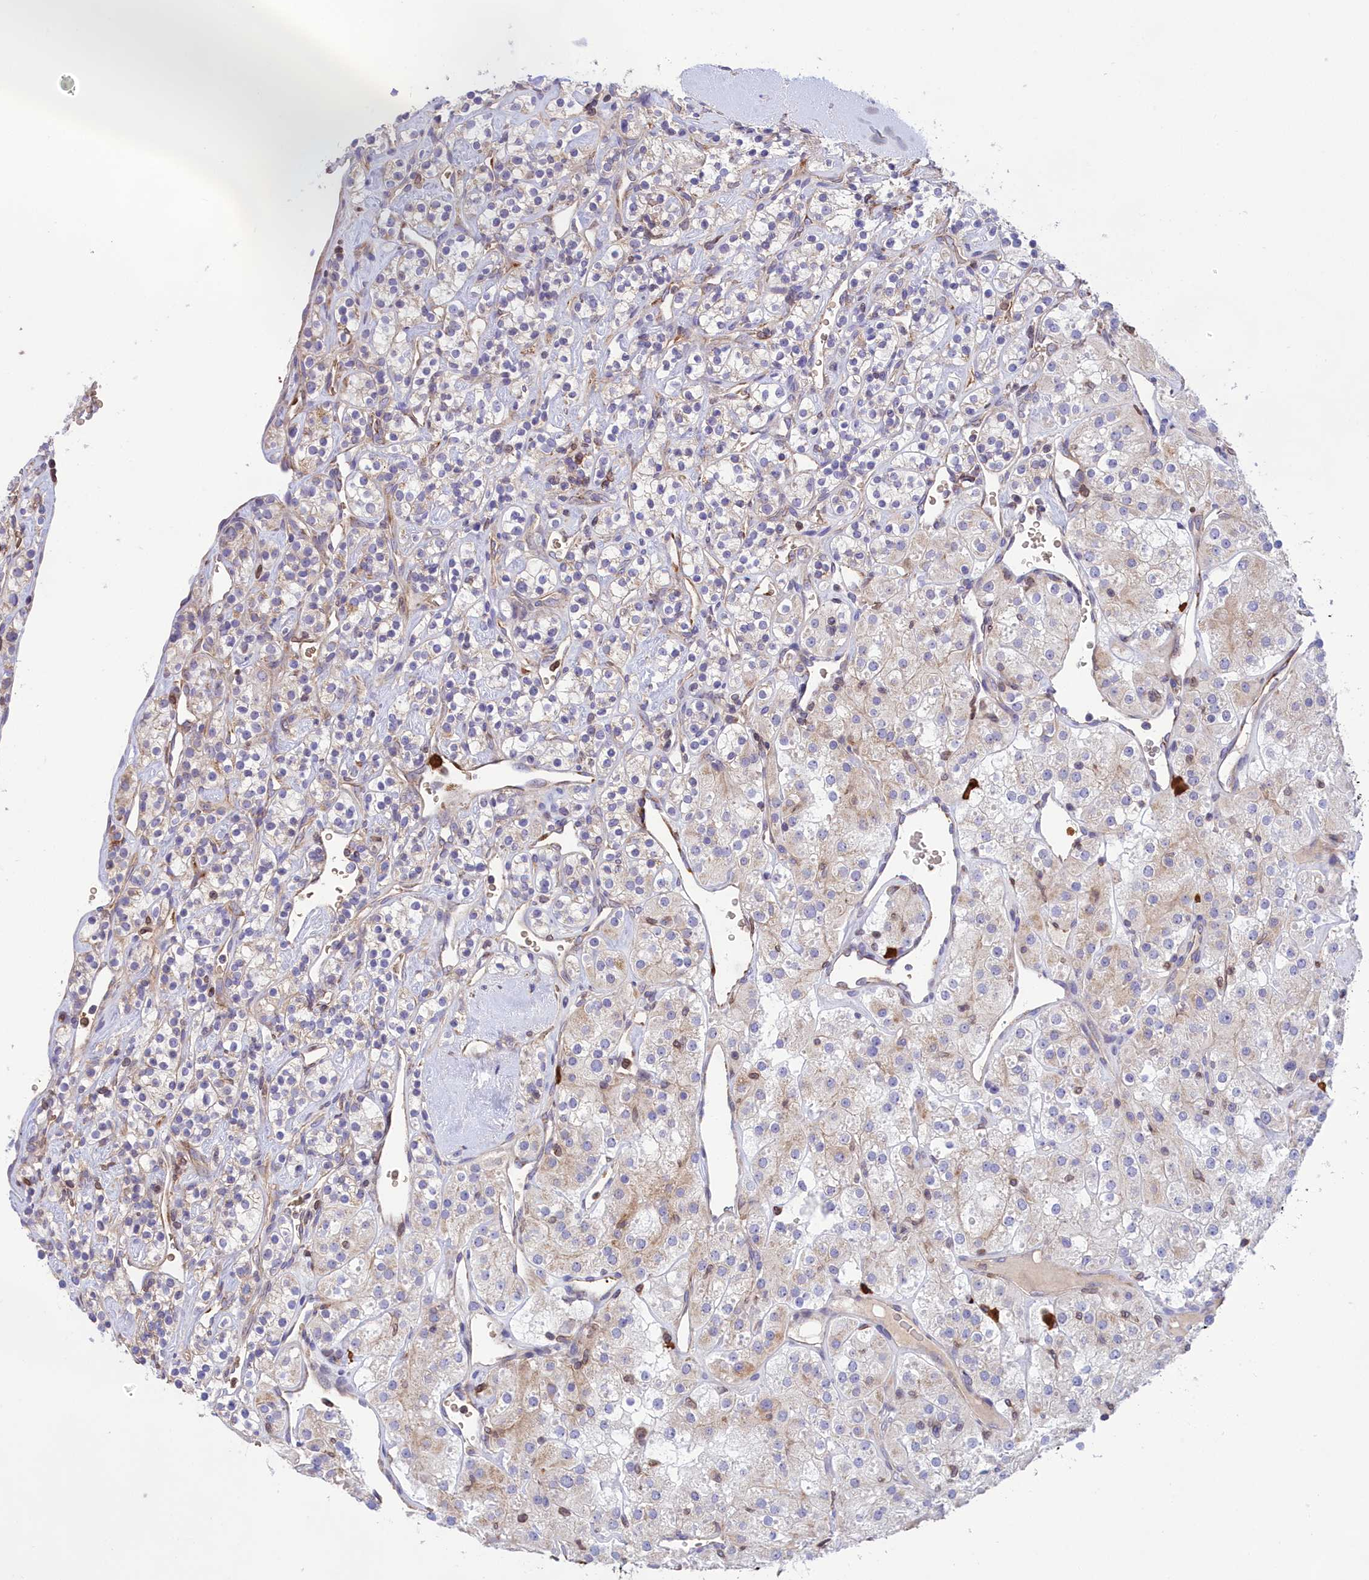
{"staining": {"intensity": "weak", "quantity": "<25%", "location": "cytoplasmic/membranous"}, "tissue": "renal cancer", "cell_type": "Tumor cells", "image_type": "cancer", "snomed": [{"axis": "morphology", "description": "Adenocarcinoma, NOS"}, {"axis": "topography", "description": "Kidney"}], "caption": "Tumor cells are negative for protein expression in human adenocarcinoma (renal). Nuclei are stained in blue.", "gene": "PKHD1L1", "patient": {"sex": "male", "age": 77}}